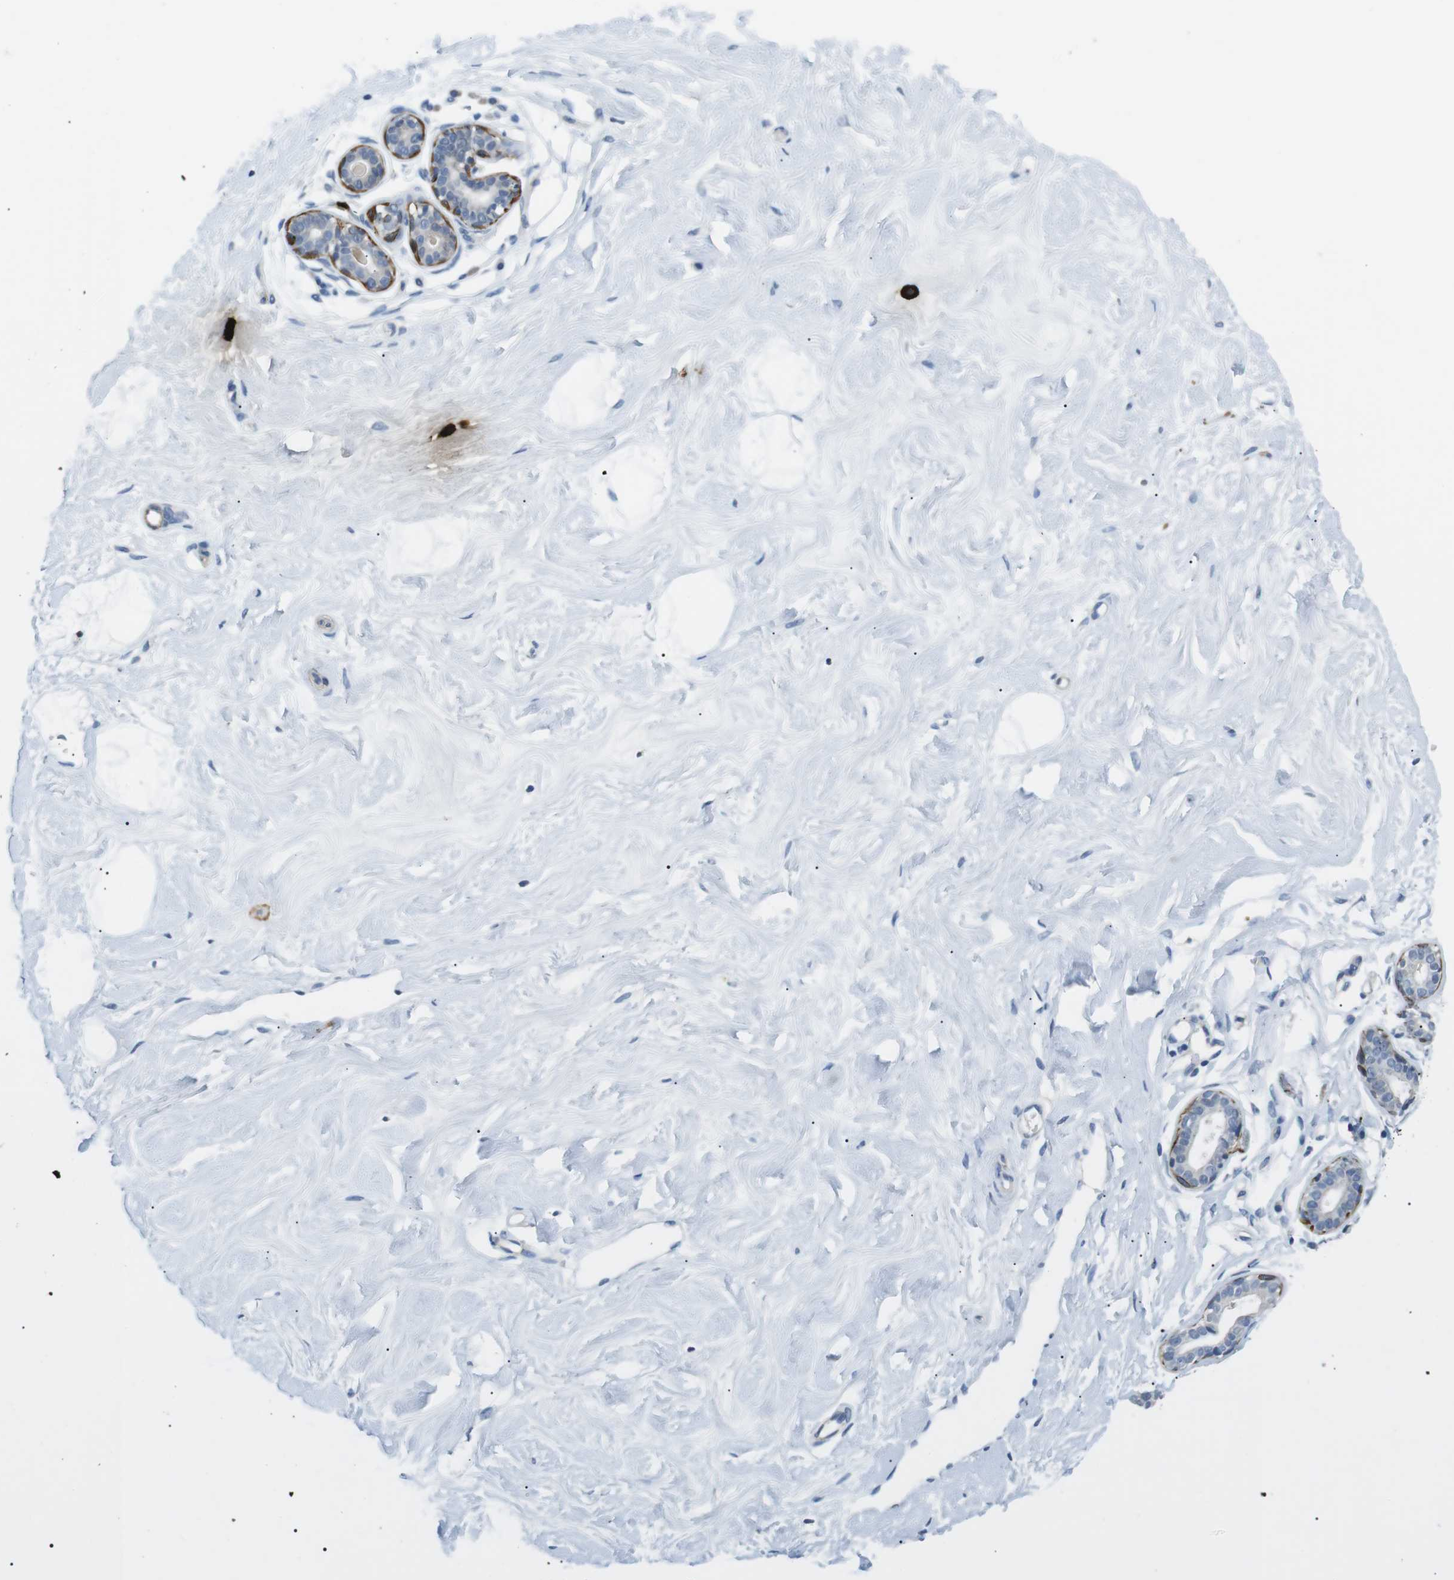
{"staining": {"intensity": "negative", "quantity": "none", "location": "none"}, "tissue": "breast", "cell_type": "Adipocytes", "image_type": "normal", "snomed": [{"axis": "morphology", "description": "Normal tissue, NOS"}, {"axis": "topography", "description": "Breast"}], "caption": "Immunohistochemical staining of normal human breast reveals no significant staining in adipocytes. The staining is performed using DAB (3,3'-diaminobenzidine) brown chromogen with nuclei counter-stained in using hematoxylin.", "gene": "GZMM", "patient": {"sex": "female", "age": 23}}